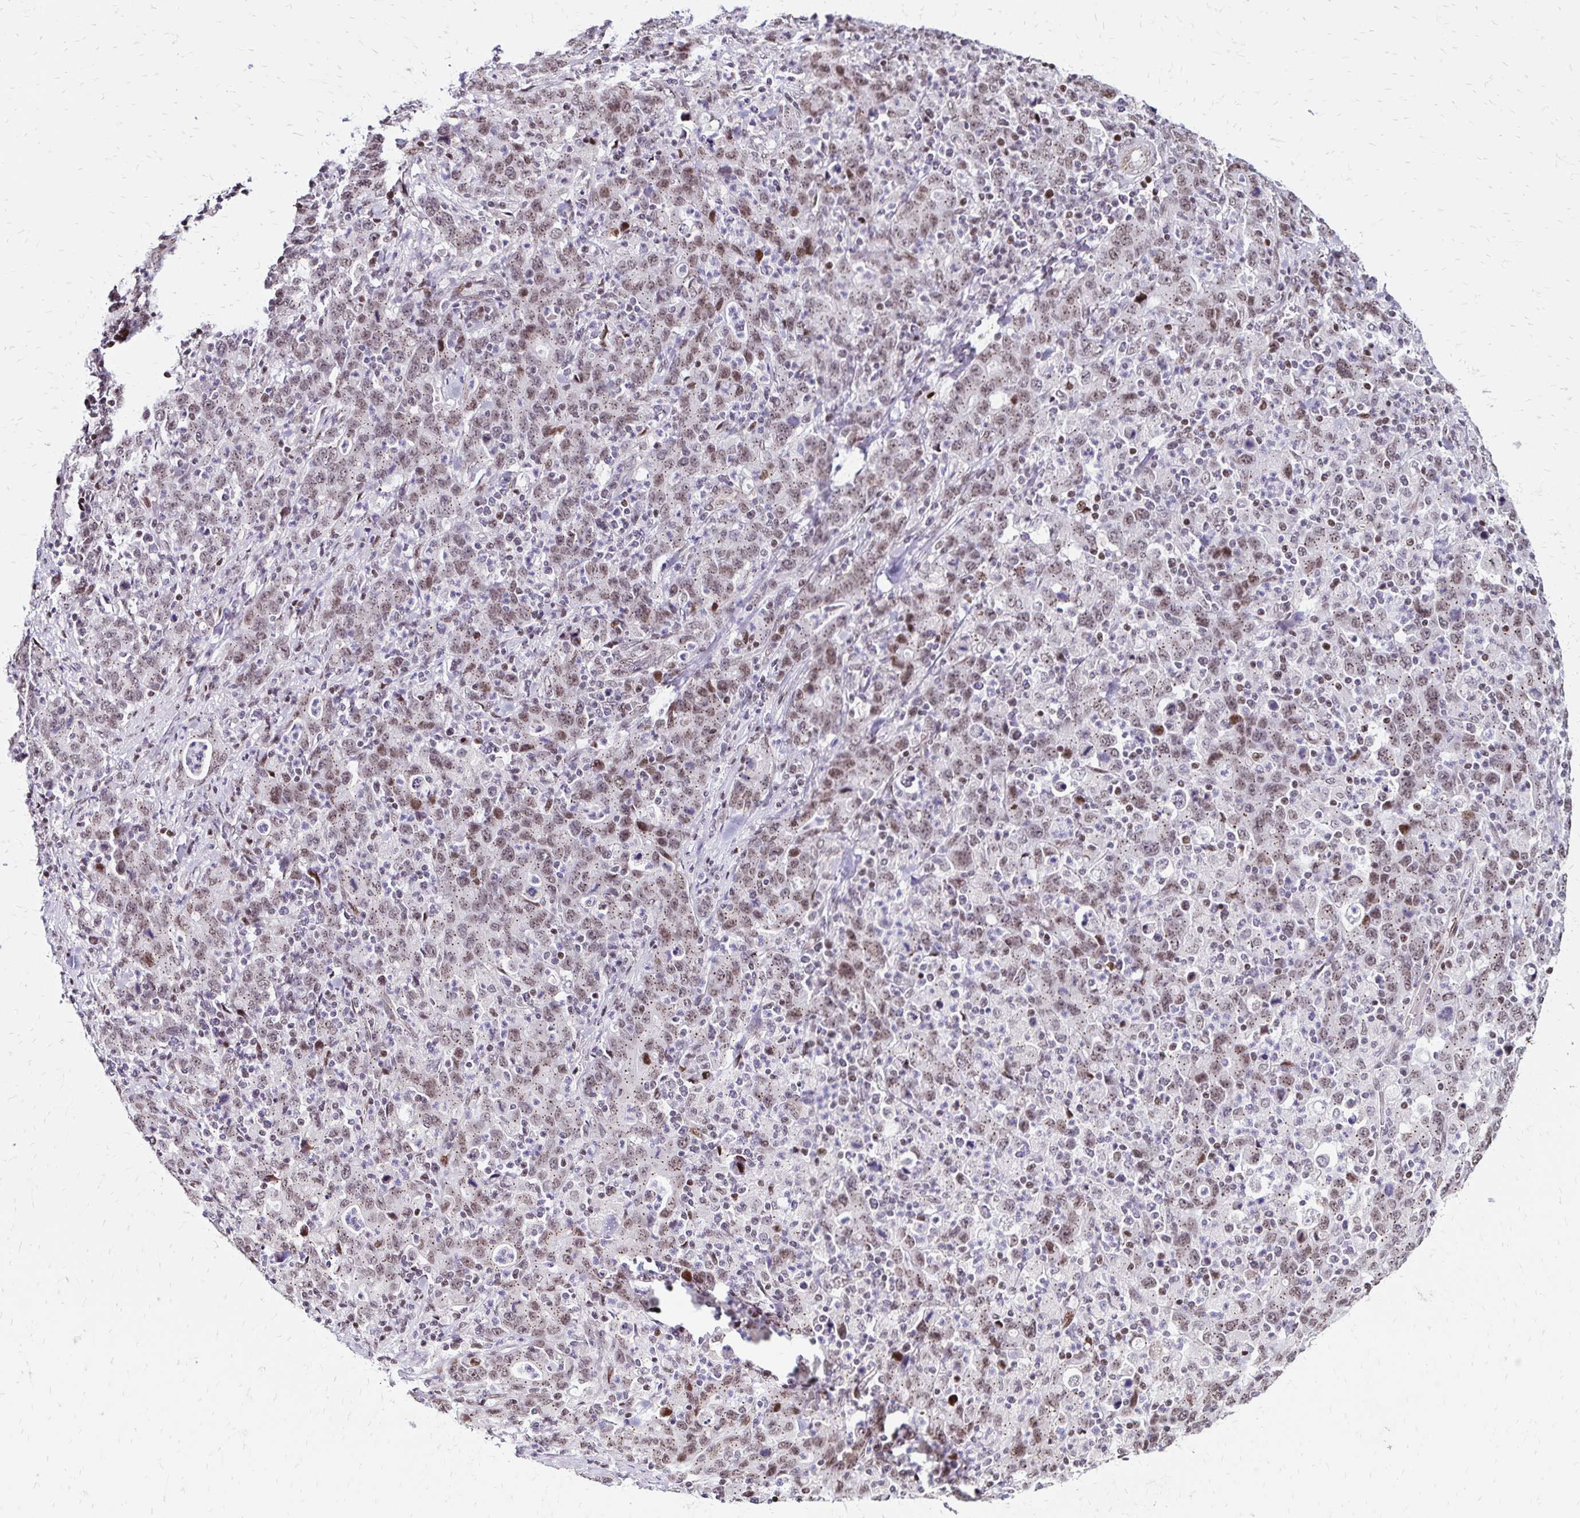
{"staining": {"intensity": "weak", "quantity": ">75%", "location": "cytoplasmic/membranous,nuclear"}, "tissue": "stomach cancer", "cell_type": "Tumor cells", "image_type": "cancer", "snomed": [{"axis": "morphology", "description": "Adenocarcinoma, NOS"}, {"axis": "topography", "description": "Stomach, upper"}], "caption": "Protein expression by IHC shows weak cytoplasmic/membranous and nuclear positivity in about >75% of tumor cells in adenocarcinoma (stomach).", "gene": "TOB1", "patient": {"sex": "male", "age": 69}}